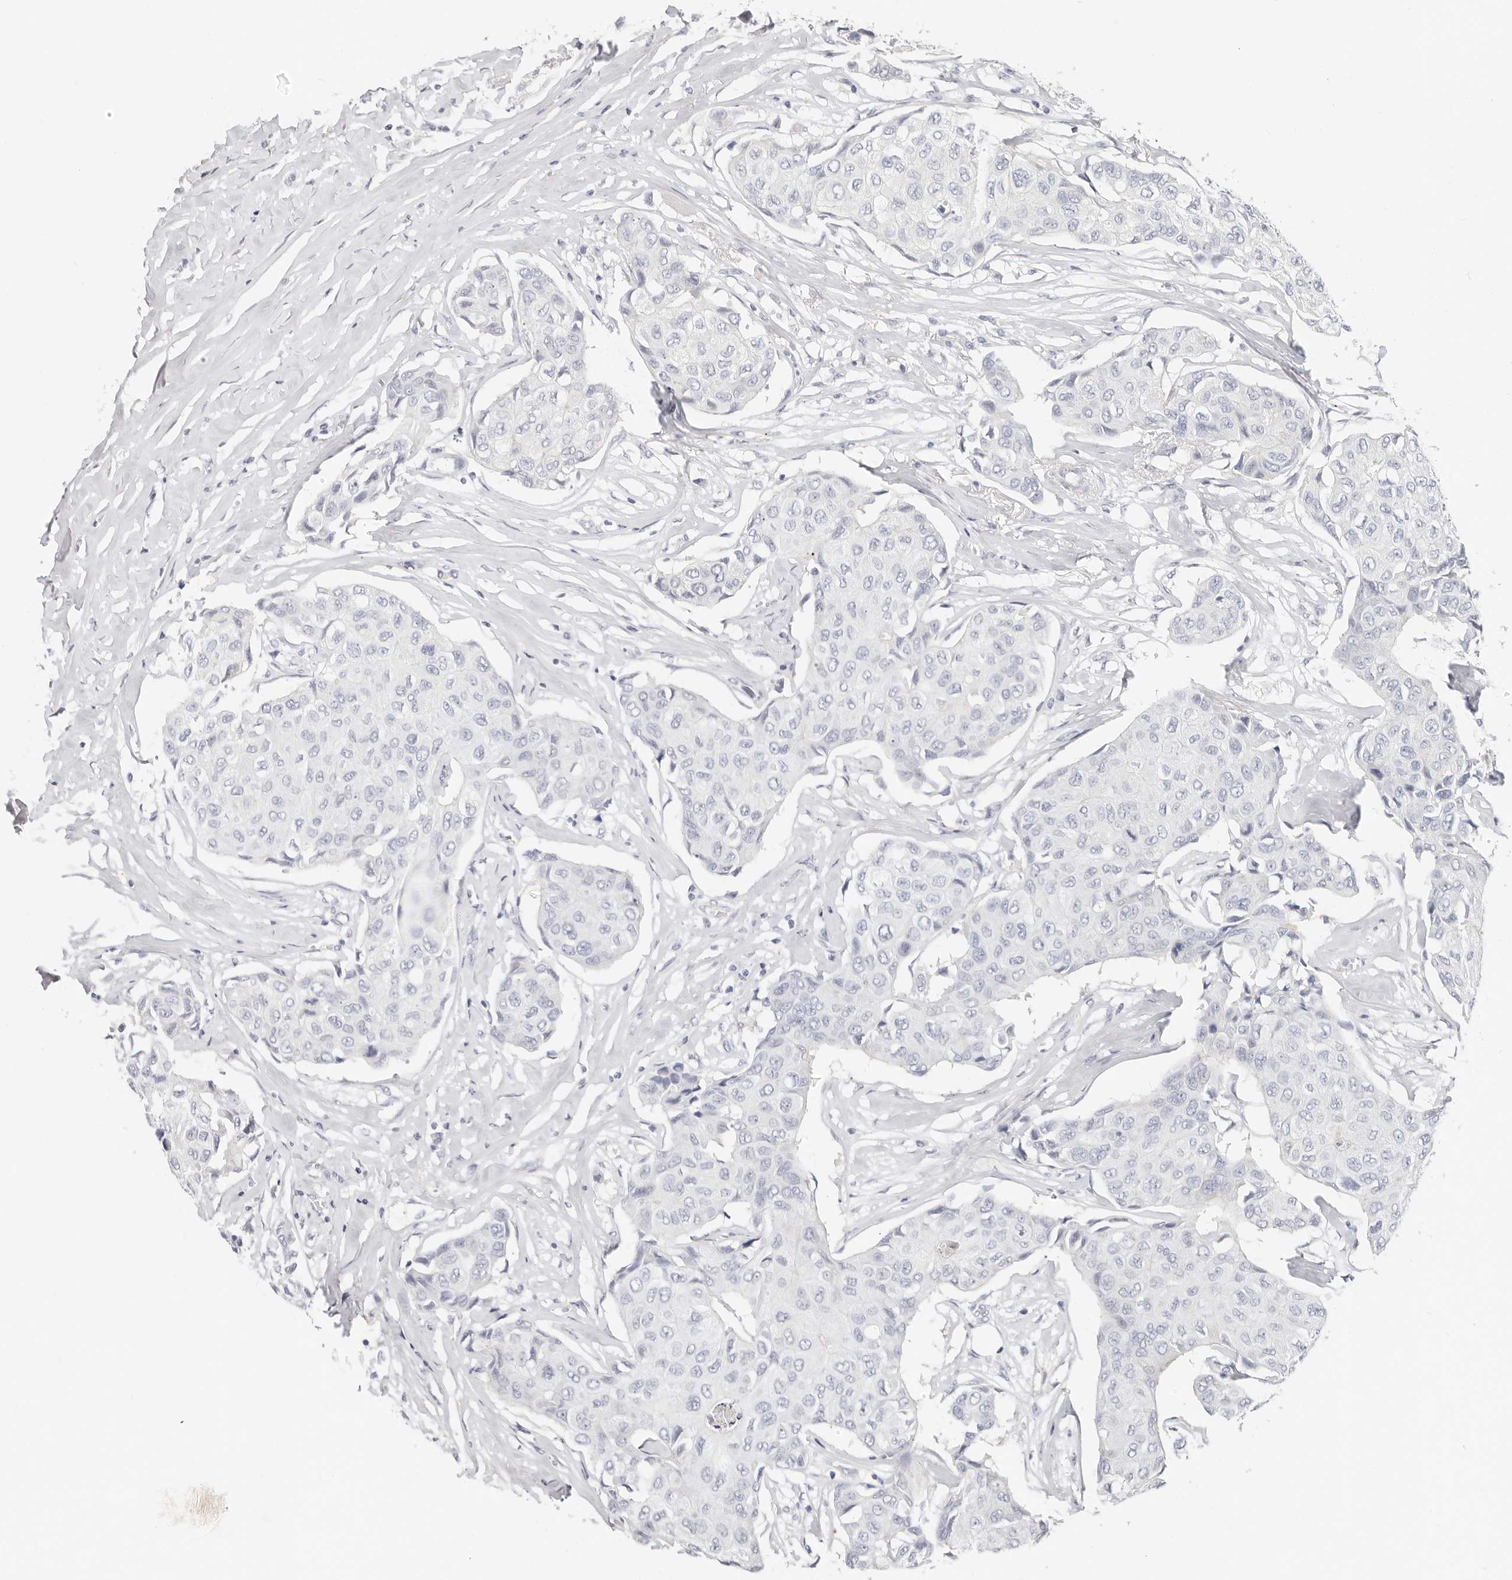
{"staining": {"intensity": "negative", "quantity": "none", "location": "none"}, "tissue": "breast cancer", "cell_type": "Tumor cells", "image_type": "cancer", "snomed": [{"axis": "morphology", "description": "Duct carcinoma"}, {"axis": "topography", "description": "Breast"}], "caption": "A high-resolution photomicrograph shows immunohistochemistry staining of breast cancer, which shows no significant expression in tumor cells. (Immunohistochemistry, brightfield microscopy, high magnification).", "gene": "ZRANB1", "patient": {"sex": "female", "age": 80}}